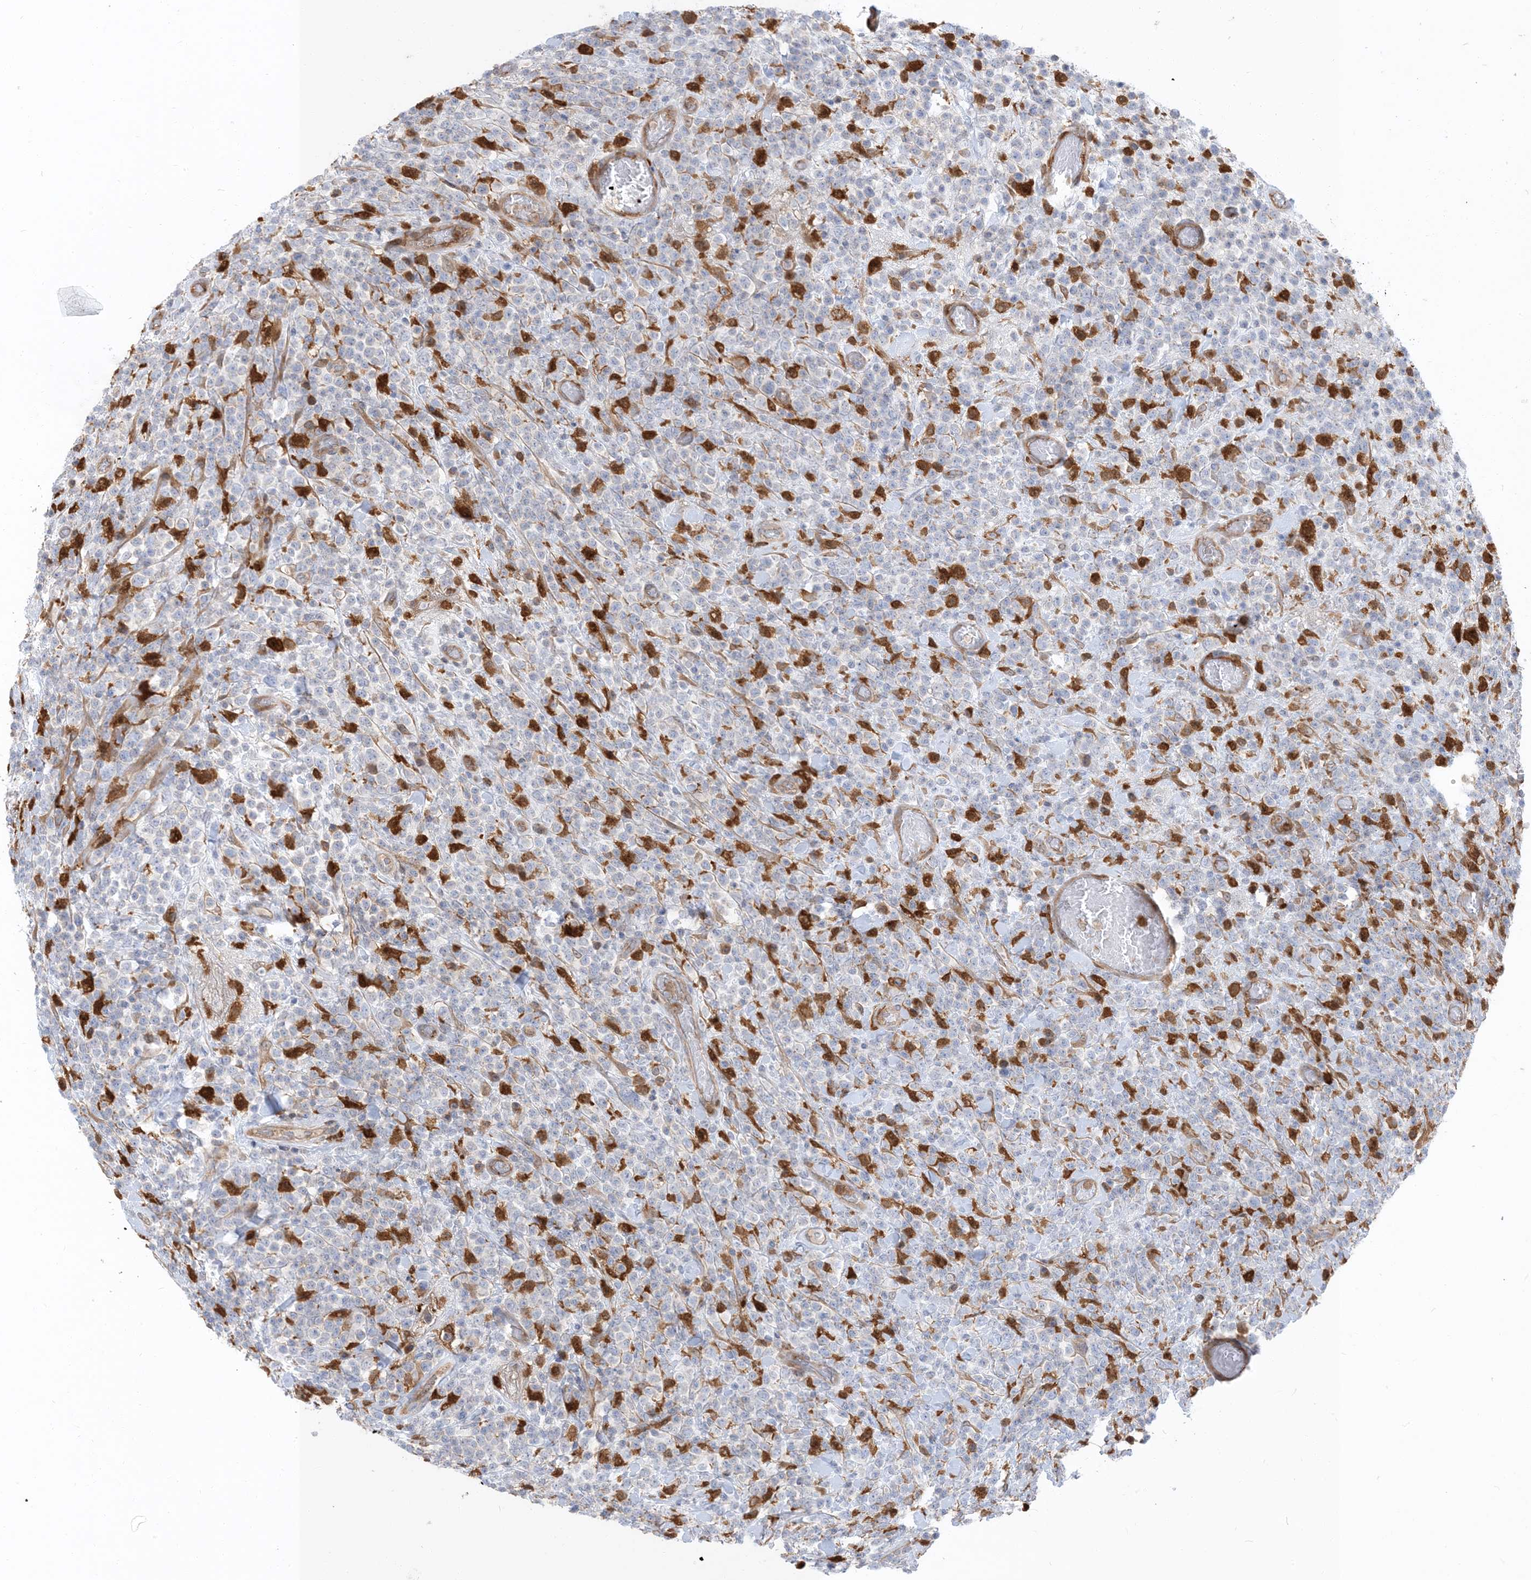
{"staining": {"intensity": "negative", "quantity": "none", "location": "none"}, "tissue": "lymphoma", "cell_type": "Tumor cells", "image_type": "cancer", "snomed": [{"axis": "morphology", "description": "Malignant lymphoma, non-Hodgkin's type, High grade"}, {"axis": "topography", "description": "Colon"}], "caption": "This is an immunohistochemistry micrograph of lymphoma. There is no staining in tumor cells.", "gene": "NAGK", "patient": {"sex": "female", "age": 53}}